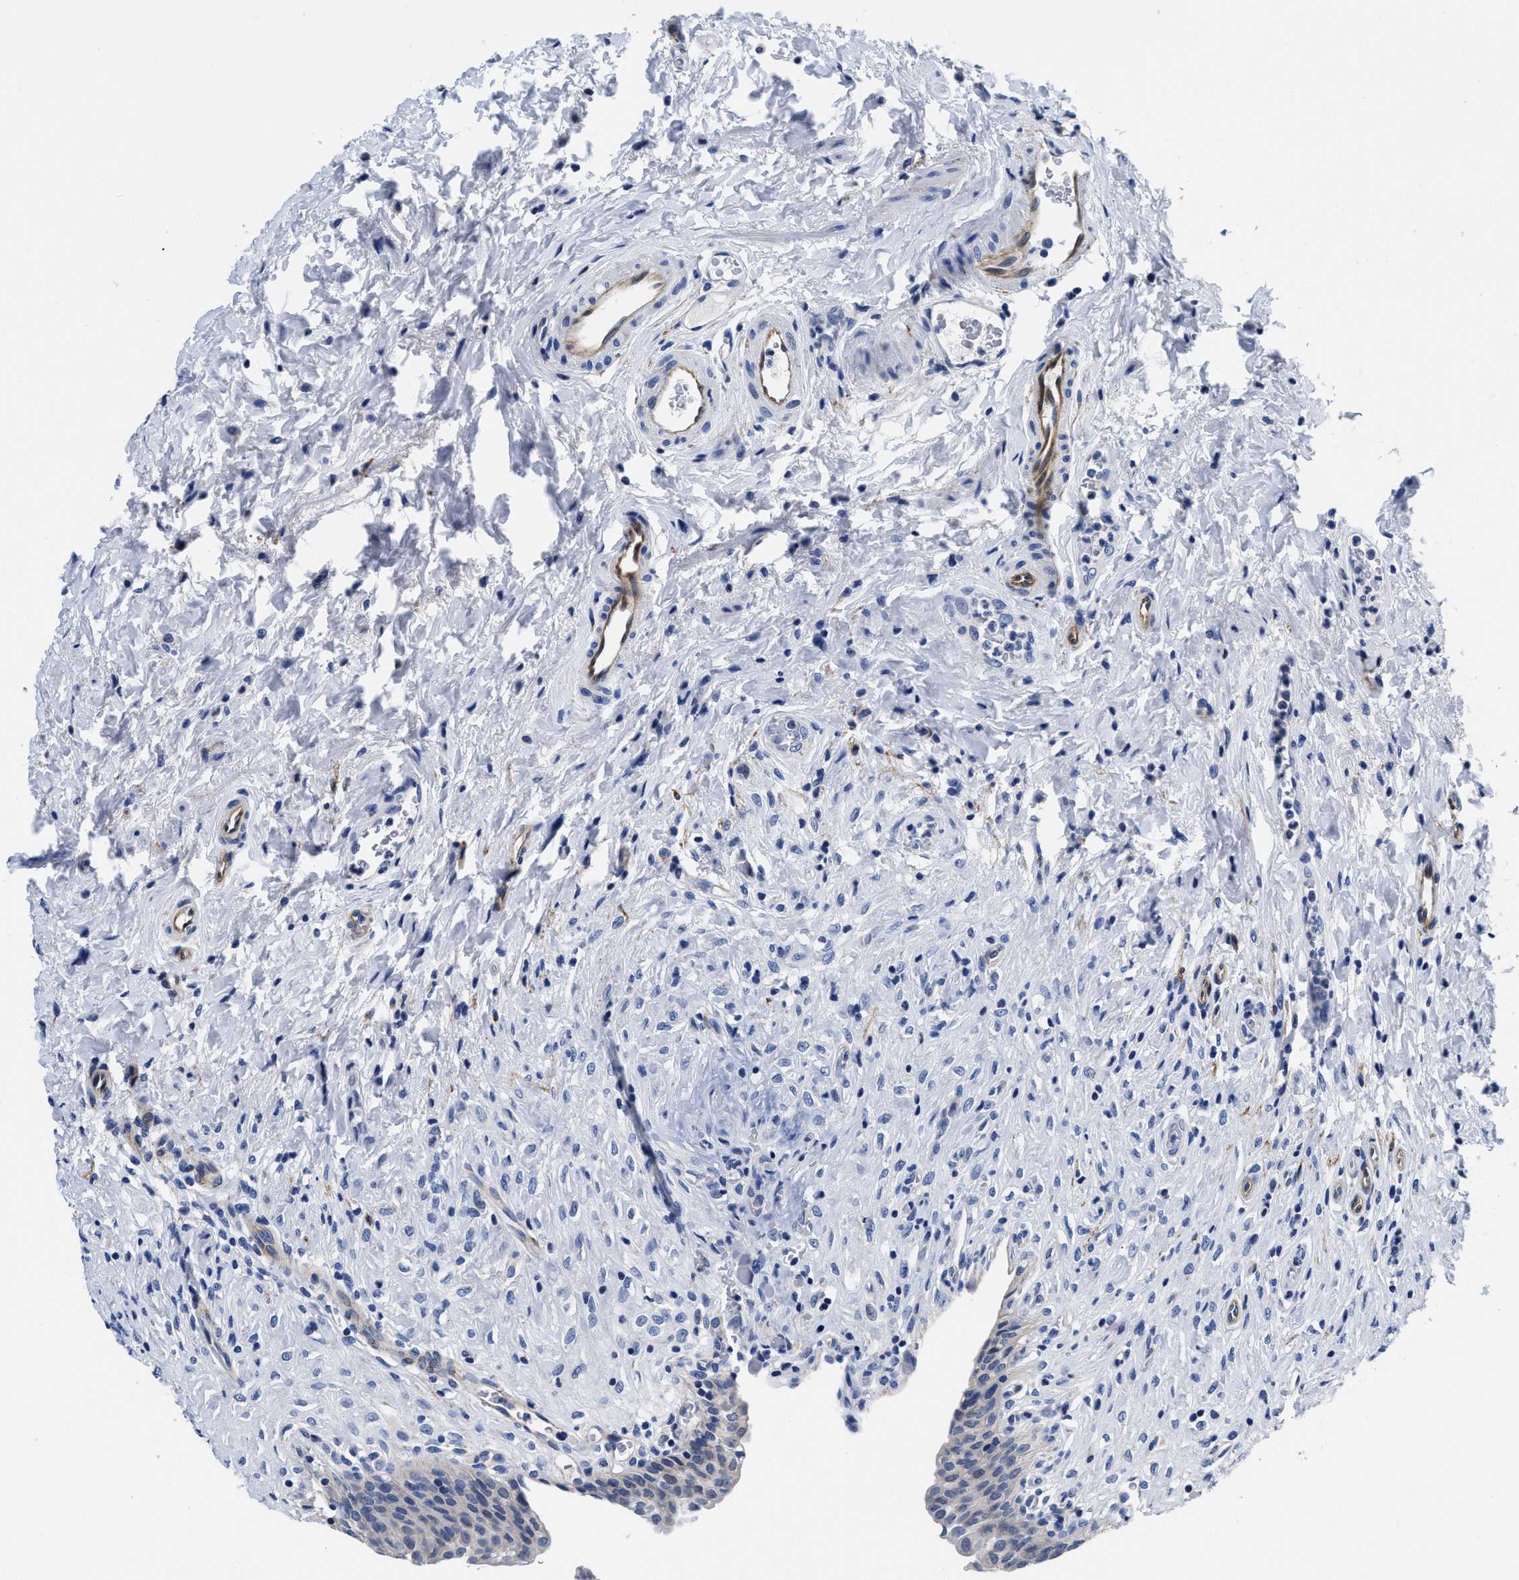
{"staining": {"intensity": "negative", "quantity": "none", "location": "none"}, "tissue": "urinary bladder", "cell_type": "Urothelial cells", "image_type": "normal", "snomed": [{"axis": "morphology", "description": "Urothelial carcinoma, High grade"}, {"axis": "topography", "description": "Urinary bladder"}], "caption": "High power microscopy photomicrograph of an IHC image of unremarkable urinary bladder, revealing no significant positivity in urothelial cells.", "gene": "SLC35F1", "patient": {"sex": "male", "age": 46}}